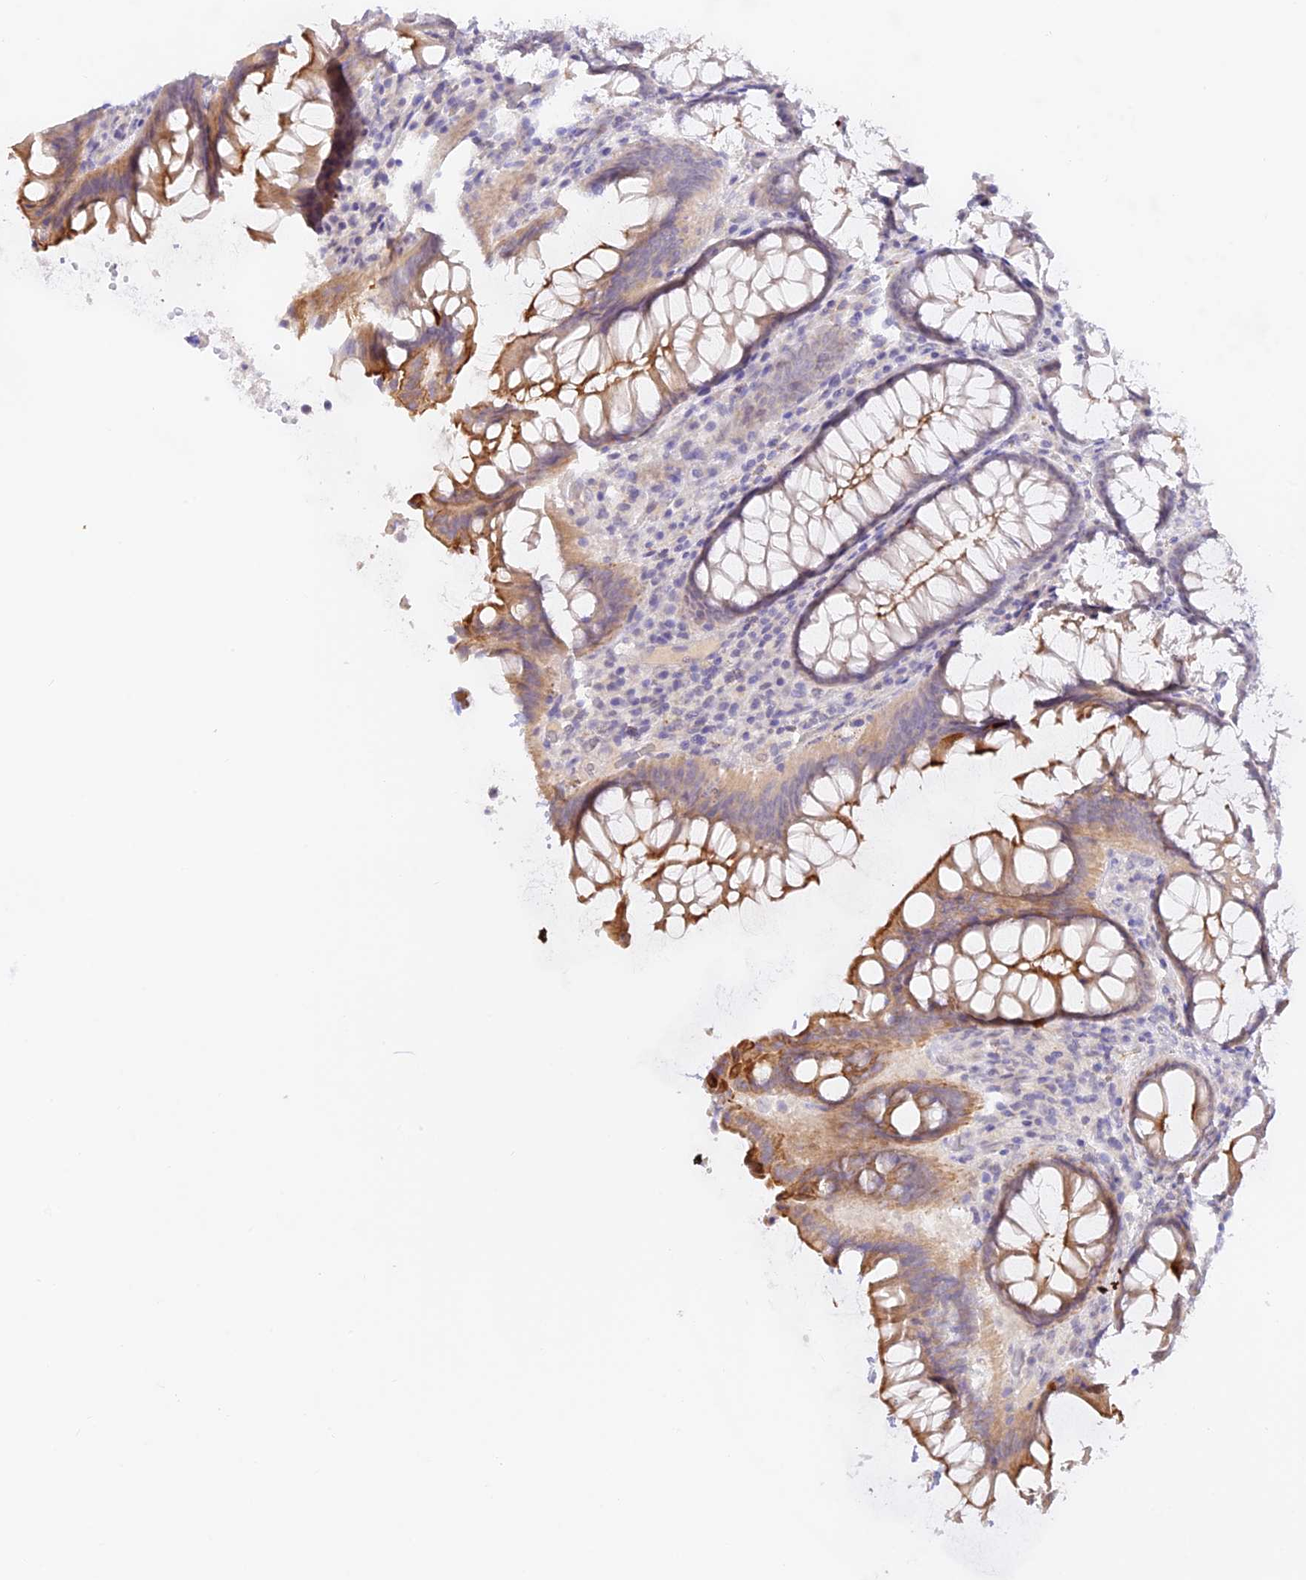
{"staining": {"intensity": "negative", "quantity": "25%-75%", "location": "cytoplasmic/membranous"}, "tissue": "colon", "cell_type": "Endothelial cells", "image_type": "normal", "snomed": [{"axis": "morphology", "description": "Normal tissue, NOS"}, {"axis": "topography", "description": "Colon"}], "caption": "IHC of benign colon demonstrates no staining in endothelial cells.", "gene": "CAMSAP3", "patient": {"sex": "female", "age": 79}}